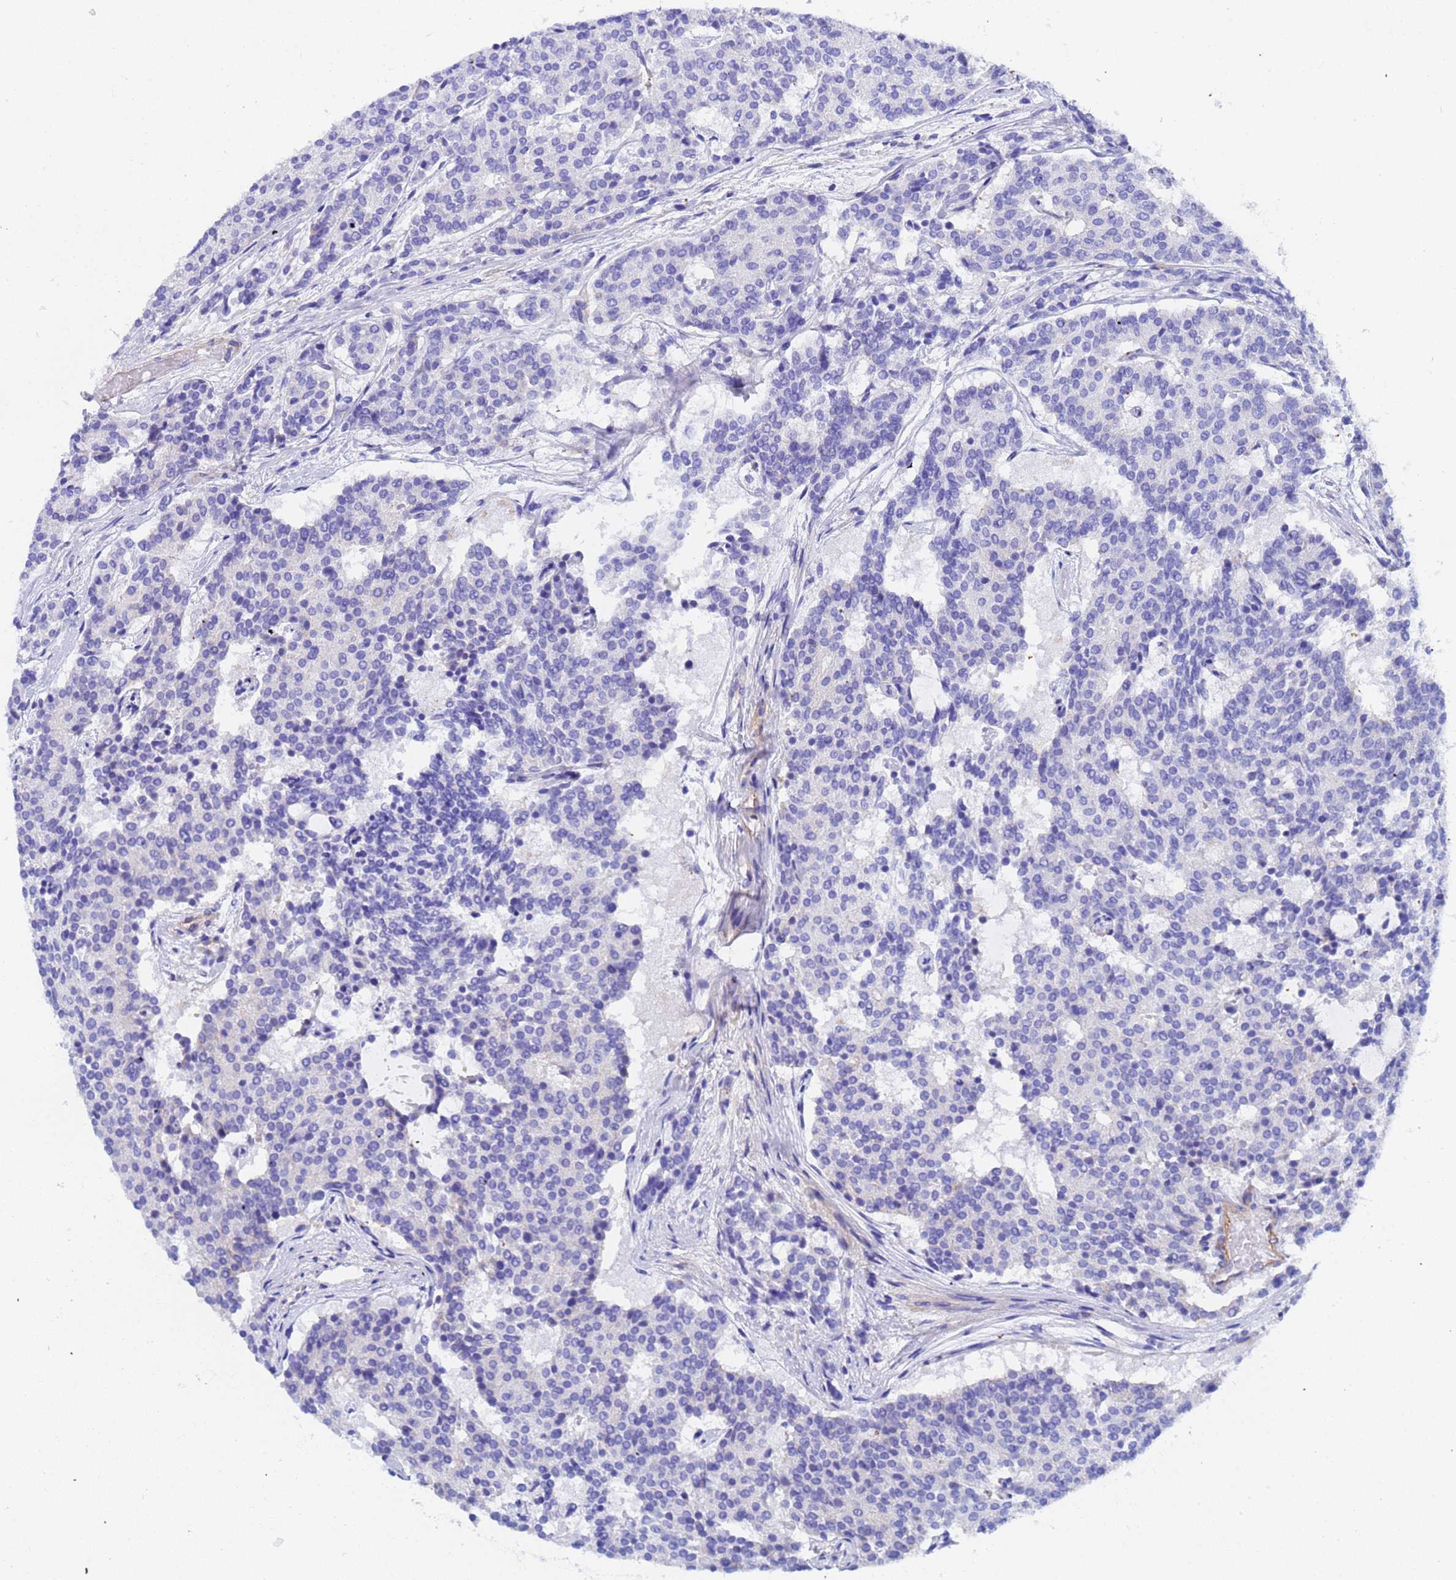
{"staining": {"intensity": "negative", "quantity": "none", "location": "none"}, "tissue": "carcinoid", "cell_type": "Tumor cells", "image_type": "cancer", "snomed": [{"axis": "morphology", "description": "Carcinoid, malignant, NOS"}, {"axis": "topography", "description": "Pancreas"}], "caption": "Tumor cells show no significant protein positivity in carcinoid (malignant).", "gene": "CST4", "patient": {"sex": "female", "age": 54}}